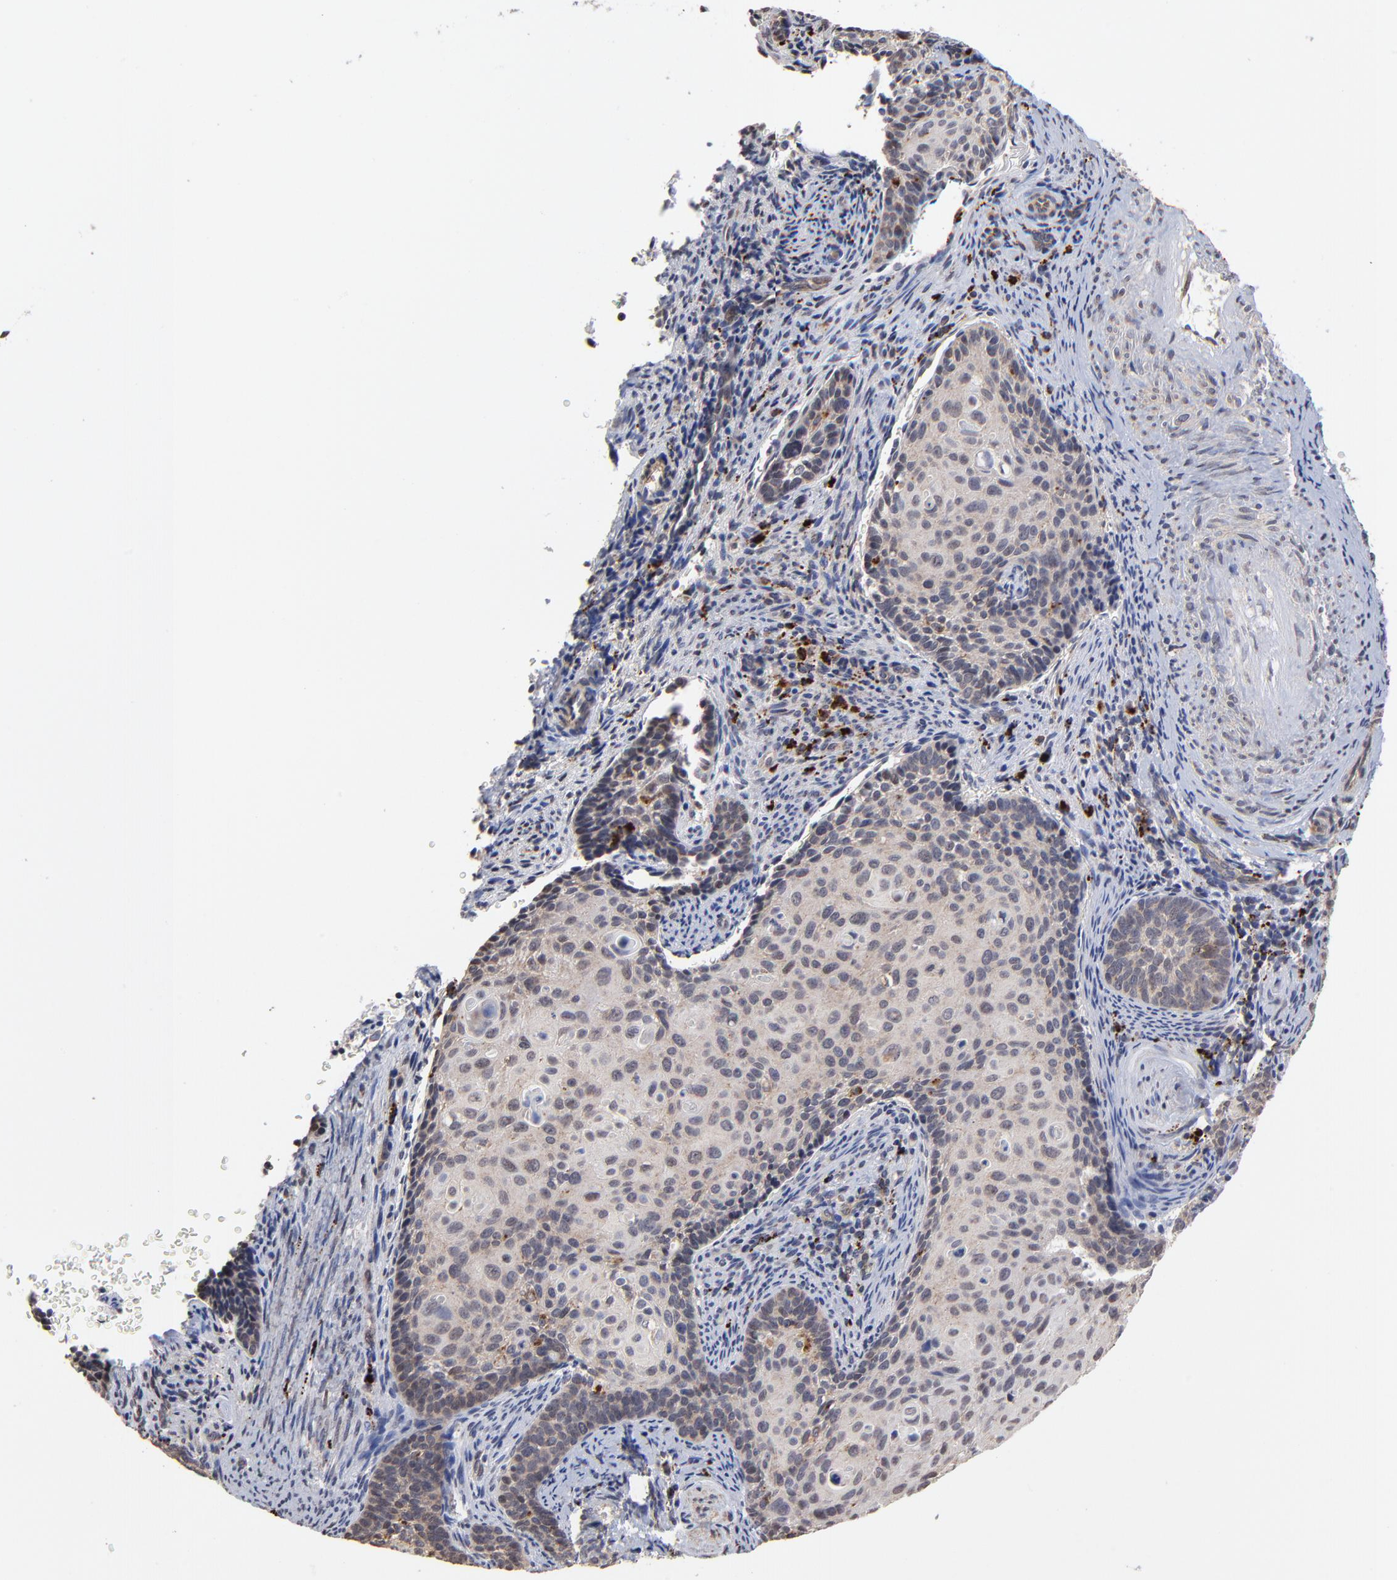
{"staining": {"intensity": "weak", "quantity": "<25%", "location": "cytoplasmic/membranous"}, "tissue": "cervical cancer", "cell_type": "Tumor cells", "image_type": "cancer", "snomed": [{"axis": "morphology", "description": "Squamous cell carcinoma, NOS"}, {"axis": "topography", "description": "Cervix"}], "caption": "Protein analysis of cervical squamous cell carcinoma shows no significant positivity in tumor cells.", "gene": "PDE4B", "patient": {"sex": "female", "age": 33}}